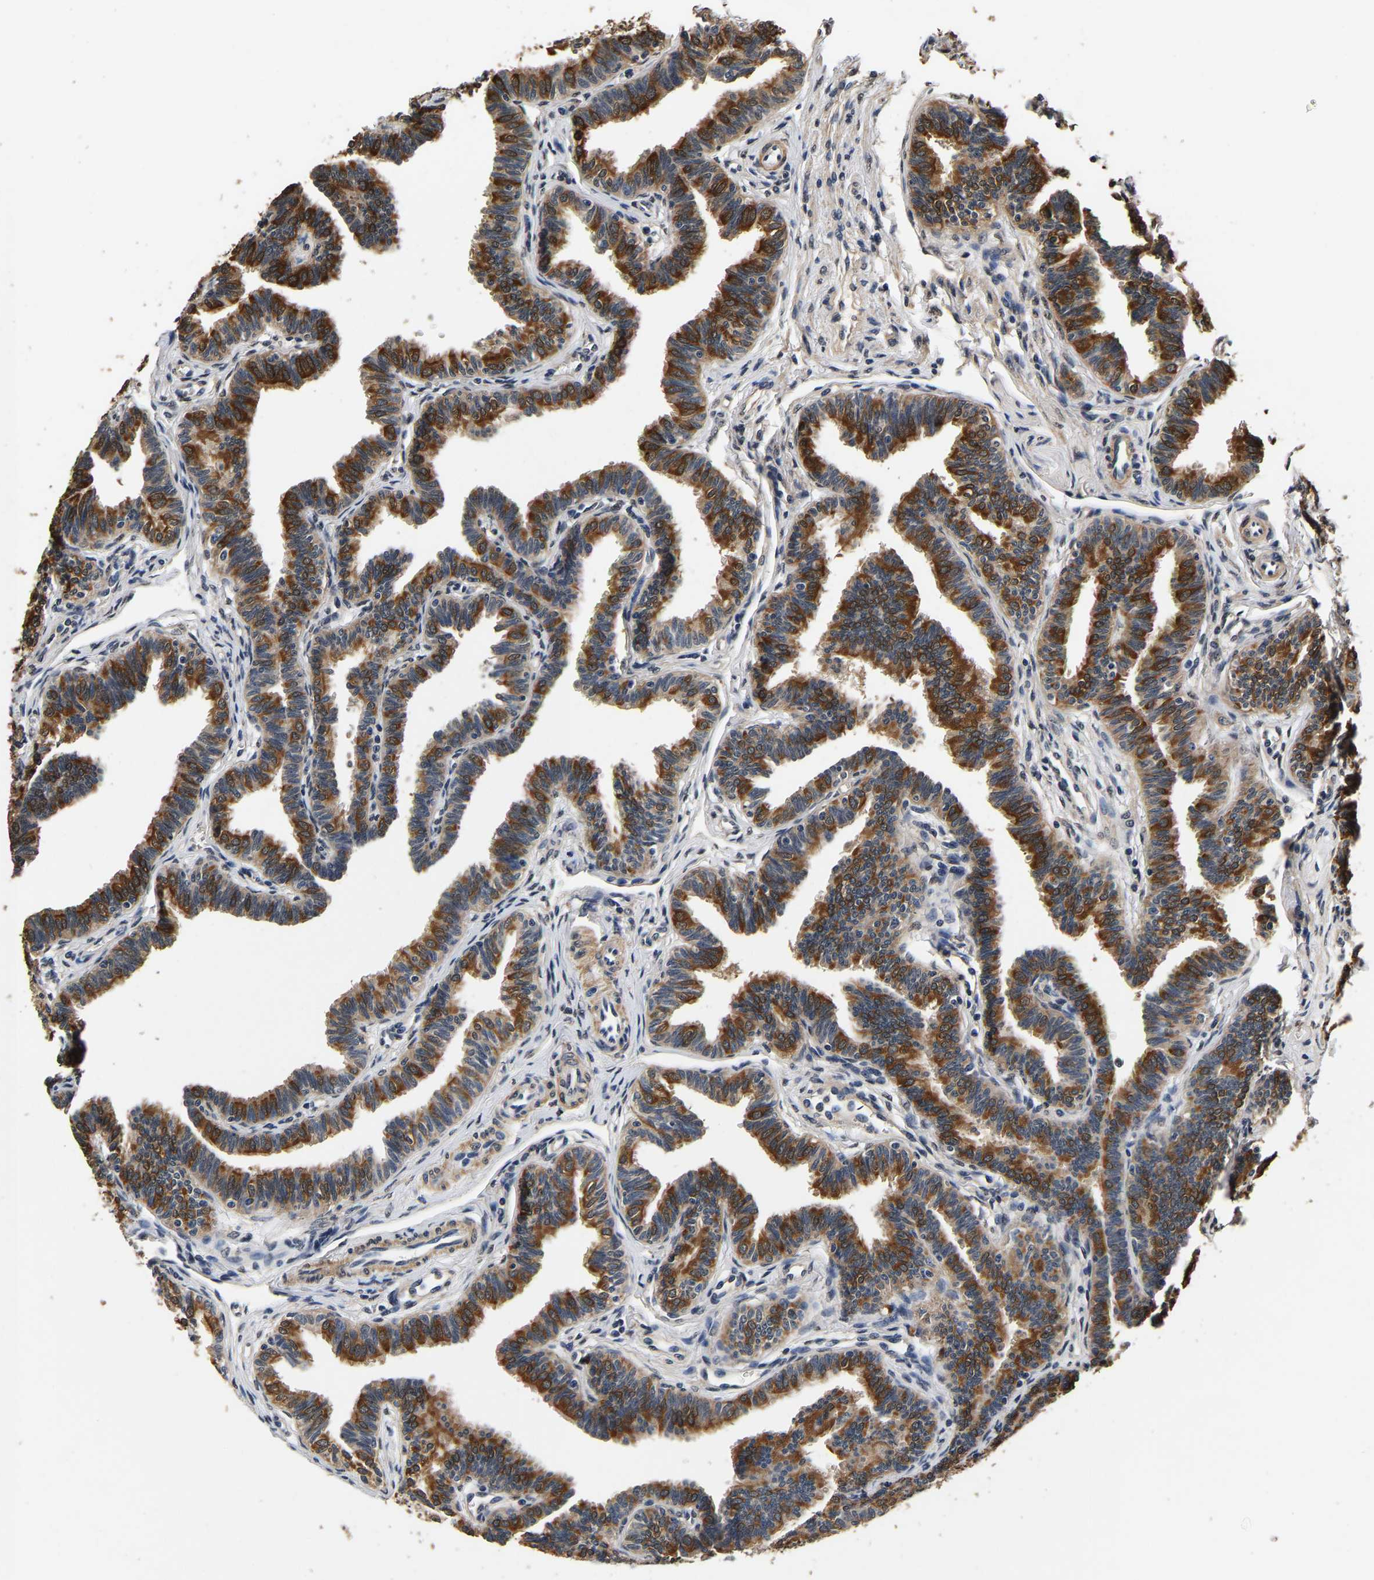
{"staining": {"intensity": "strong", "quantity": "25%-75%", "location": "cytoplasmic/membranous"}, "tissue": "fallopian tube", "cell_type": "Glandular cells", "image_type": "normal", "snomed": [{"axis": "morphology", "description": "Normal tissue, NOS"}, {"axis": "topography", "description": "Fallopian tube"}, {"axis": "topography", "description": "Ovary"}], "caption": "Immunohistochemical staining of normal human fallopian tube displays high levels of strong cytoplasmic/membranous staining in about 25%-75% of glandular cells.", "gene": "RUVBL1", "patient": {"sex": "female", "age": 23}}